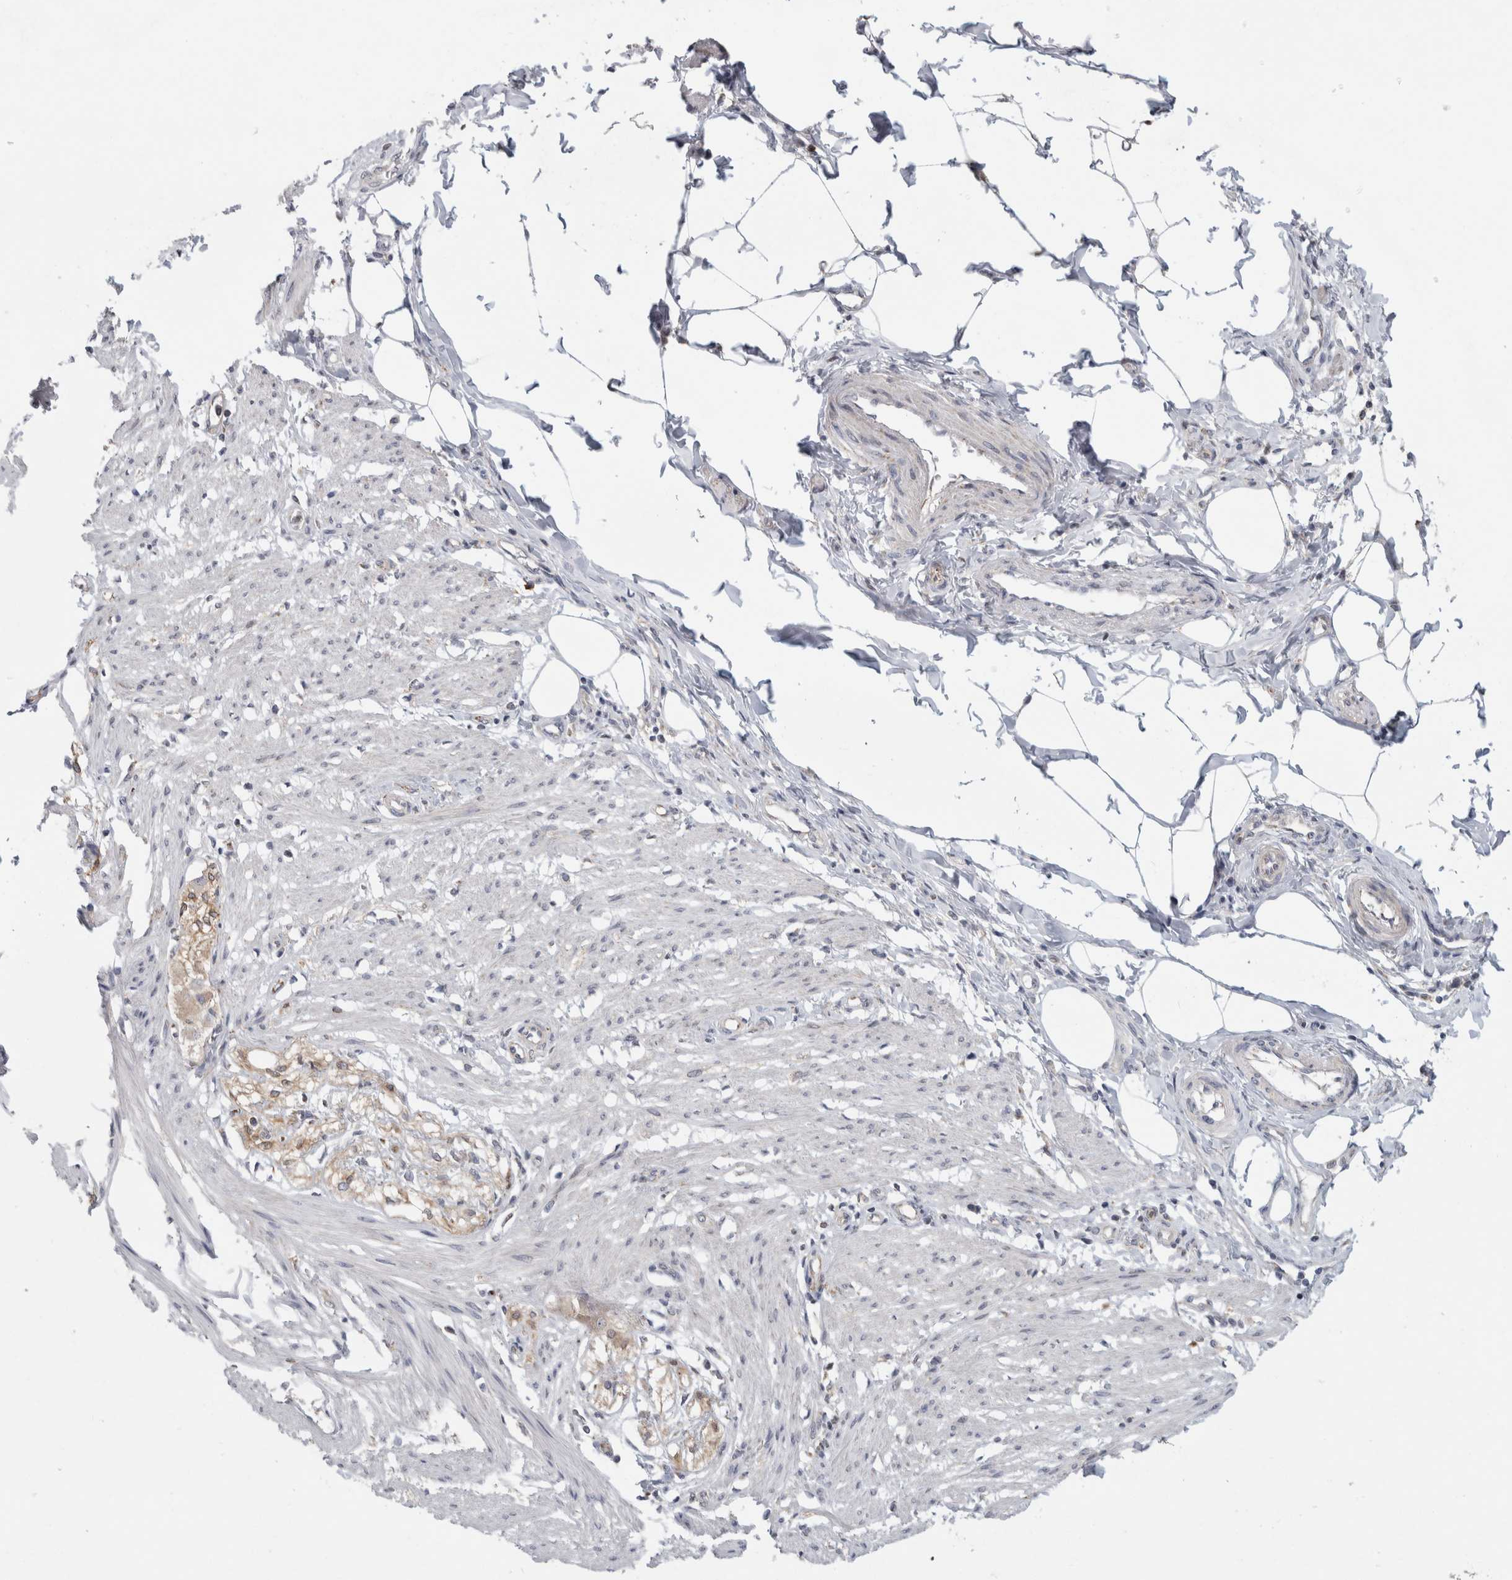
{"staining": {"intensity": "weak", "quantity": "<25%", "location": "cytoplasmic/membranous"}, "tissue": "smooth muscle", "cell_type": "Smooth muscle cells", "image_type": "normal", "snomed": [{"axis": "morphology", "description": "Normal tissue, NOS"}, {"axis": "morphology", "description": "Adenocarcinoma, NOS"}, {"axis": "topography", "description": "Smooth muscle"}, {"axis": "topography", "description": "Colon"}], "caption": "DAB immunohistochemical staining of unremarkable smooth muscle demonstrates no significant expression in smooth muscle cells.", "gene": "RAB18", "patient": {"sex": "male", "age": 14}}